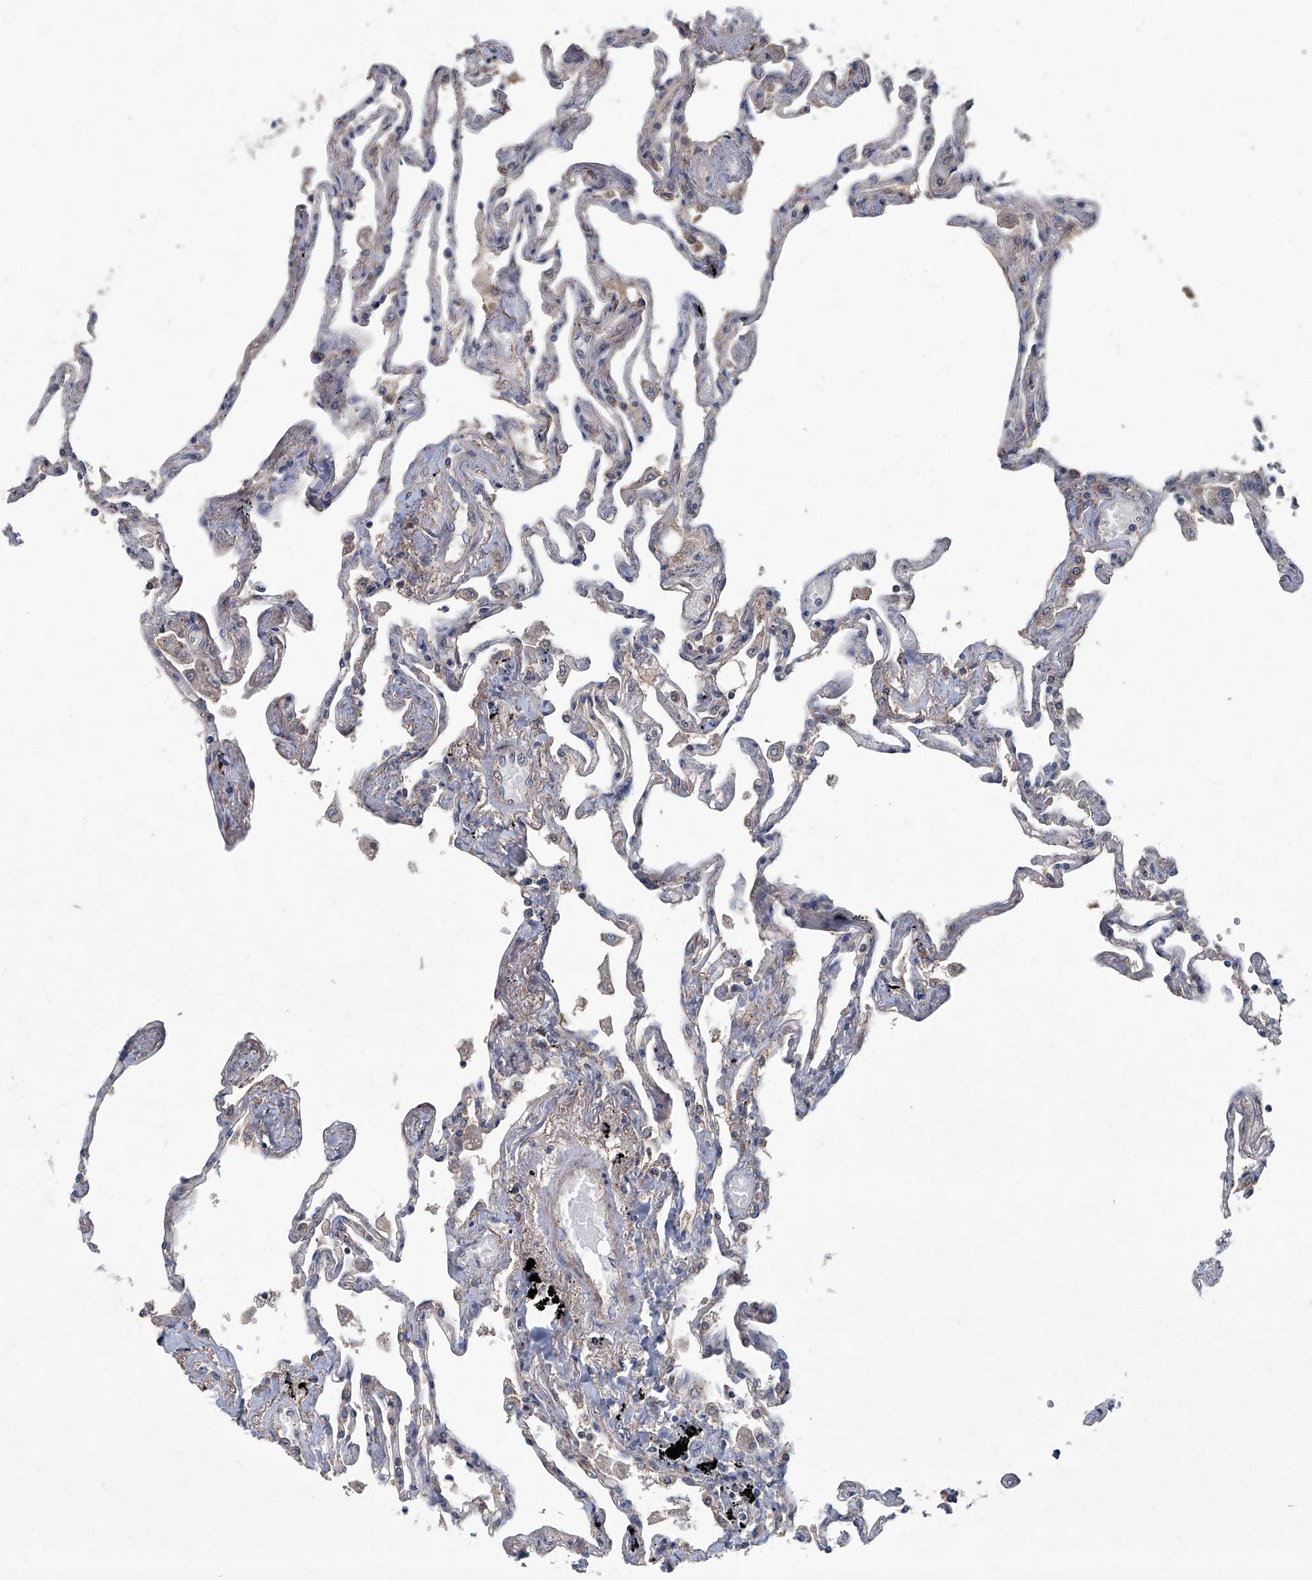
{"staining": {"intensity": "moderate", "quantity": "<25%", "location": "cytoplasmic/membranous"}, "tissue": "lung", "cell_type": "Alveolar cells", "image_type": "normal", "snomed": [{"axis": "morphology", "description": "Normal tissue, NOS"}, {"axis": "topography", "description": "Lung"}], "caption": "DAB immunohistochemical staining of unremarkable human lung exhibits moderate cytoplasmic/membranous protein positivity in about <25% of alveolar cells.", "gene": "ANKRD34A", "patient": {"sex": "female", "age": 67}}